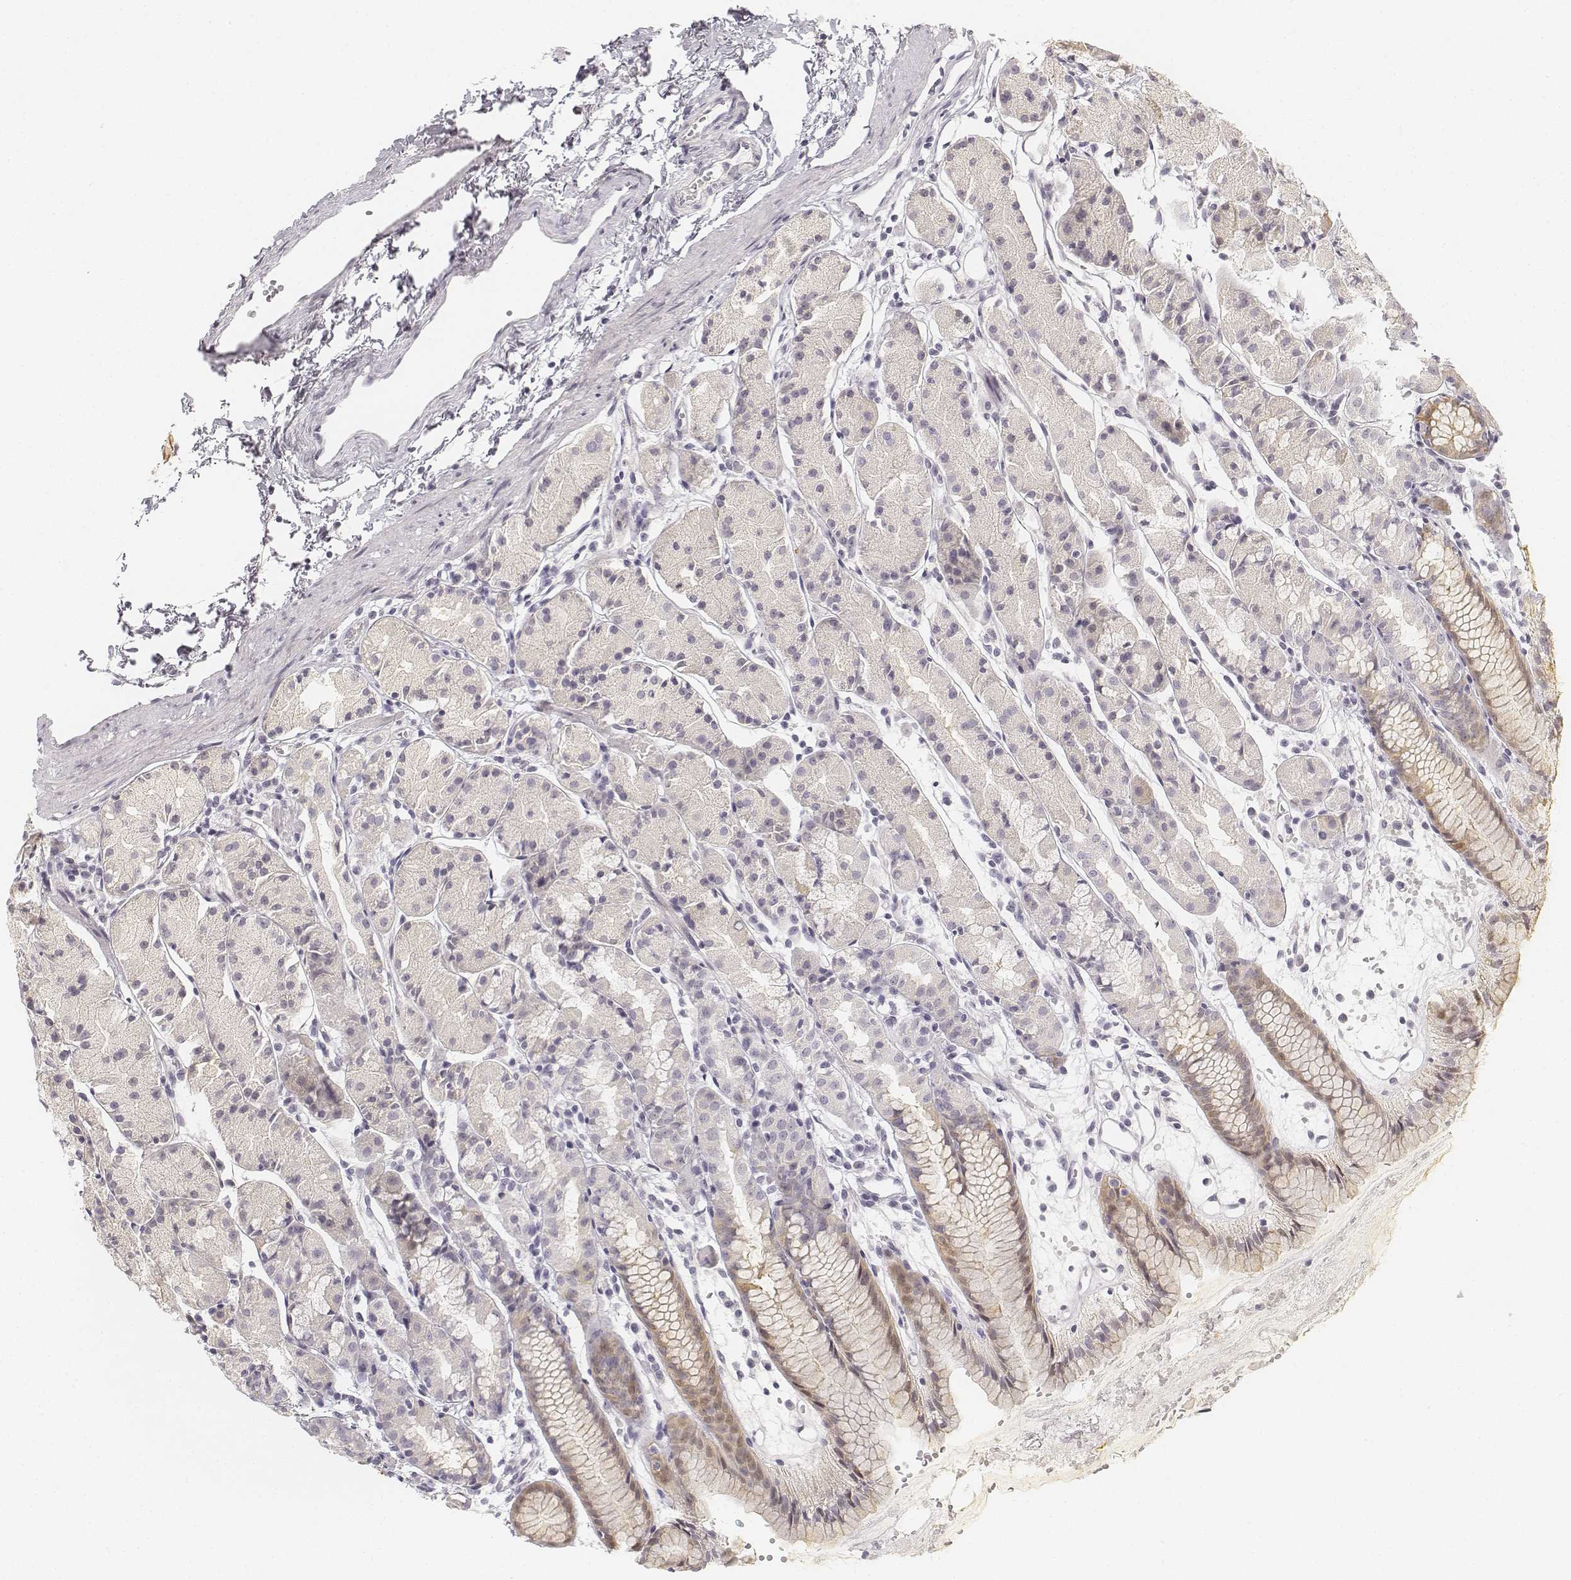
{"staining": {"intensity": "weak", "quantity": "<25%", "location": "cytoplasmic/membranous"}, "tissue": "stomach", "cell_type": "Glandular cells", "image_type": "normal", "snomed": [{"axis": "morphology", "description": "Normal tissue, NOS"}, {"axis": "topography", "description": "Stomach, upper"}], "caption": "Immunohistochemical staining of normal stomach reveals no significant positivity in glandular cells.", "gene": "DSG4", "patient": {"sex": "male", "age": 47}}